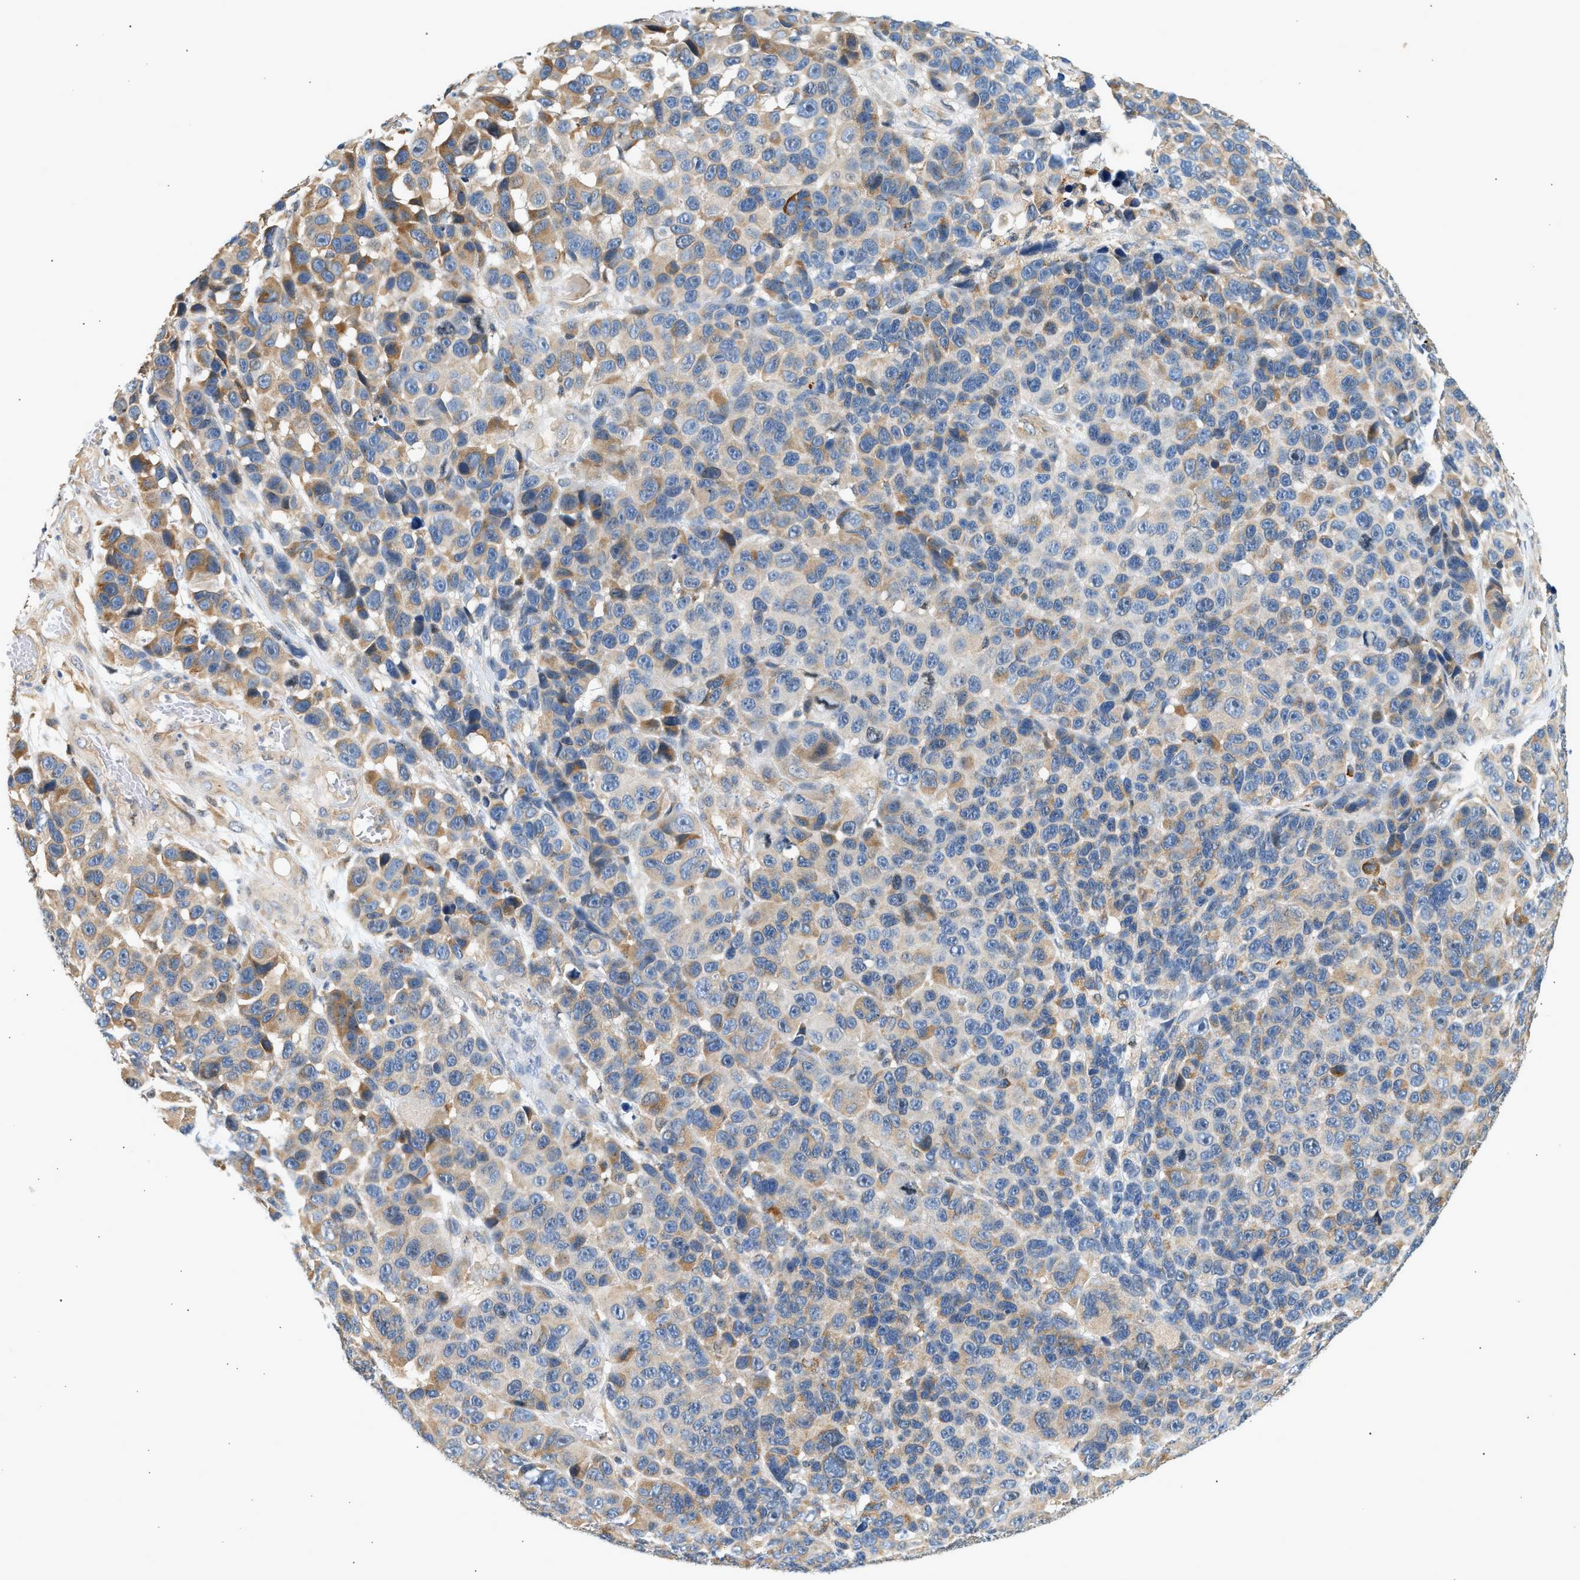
{"staining": {"intensity": "weak", "quantity": "25%-75%", "location": "cytoplasmic/membranous"}, "tissue": "melanoma", "cell_type": "Tumor cells", "image_type": "cancer", "snomed": [{"axis": "morphology", "description": "Malignant melanoma, NOS"}, {"axis": "topography", "description": "Skin"}], "caption": "Malignant melanoma stained for a protein (brown) reveals weak cytoplasmic/membranous positive expression in approximately 25%-75% of tumor cells.", "gene": "WDR31", "patient": {"sex": "male", "age": 53}}